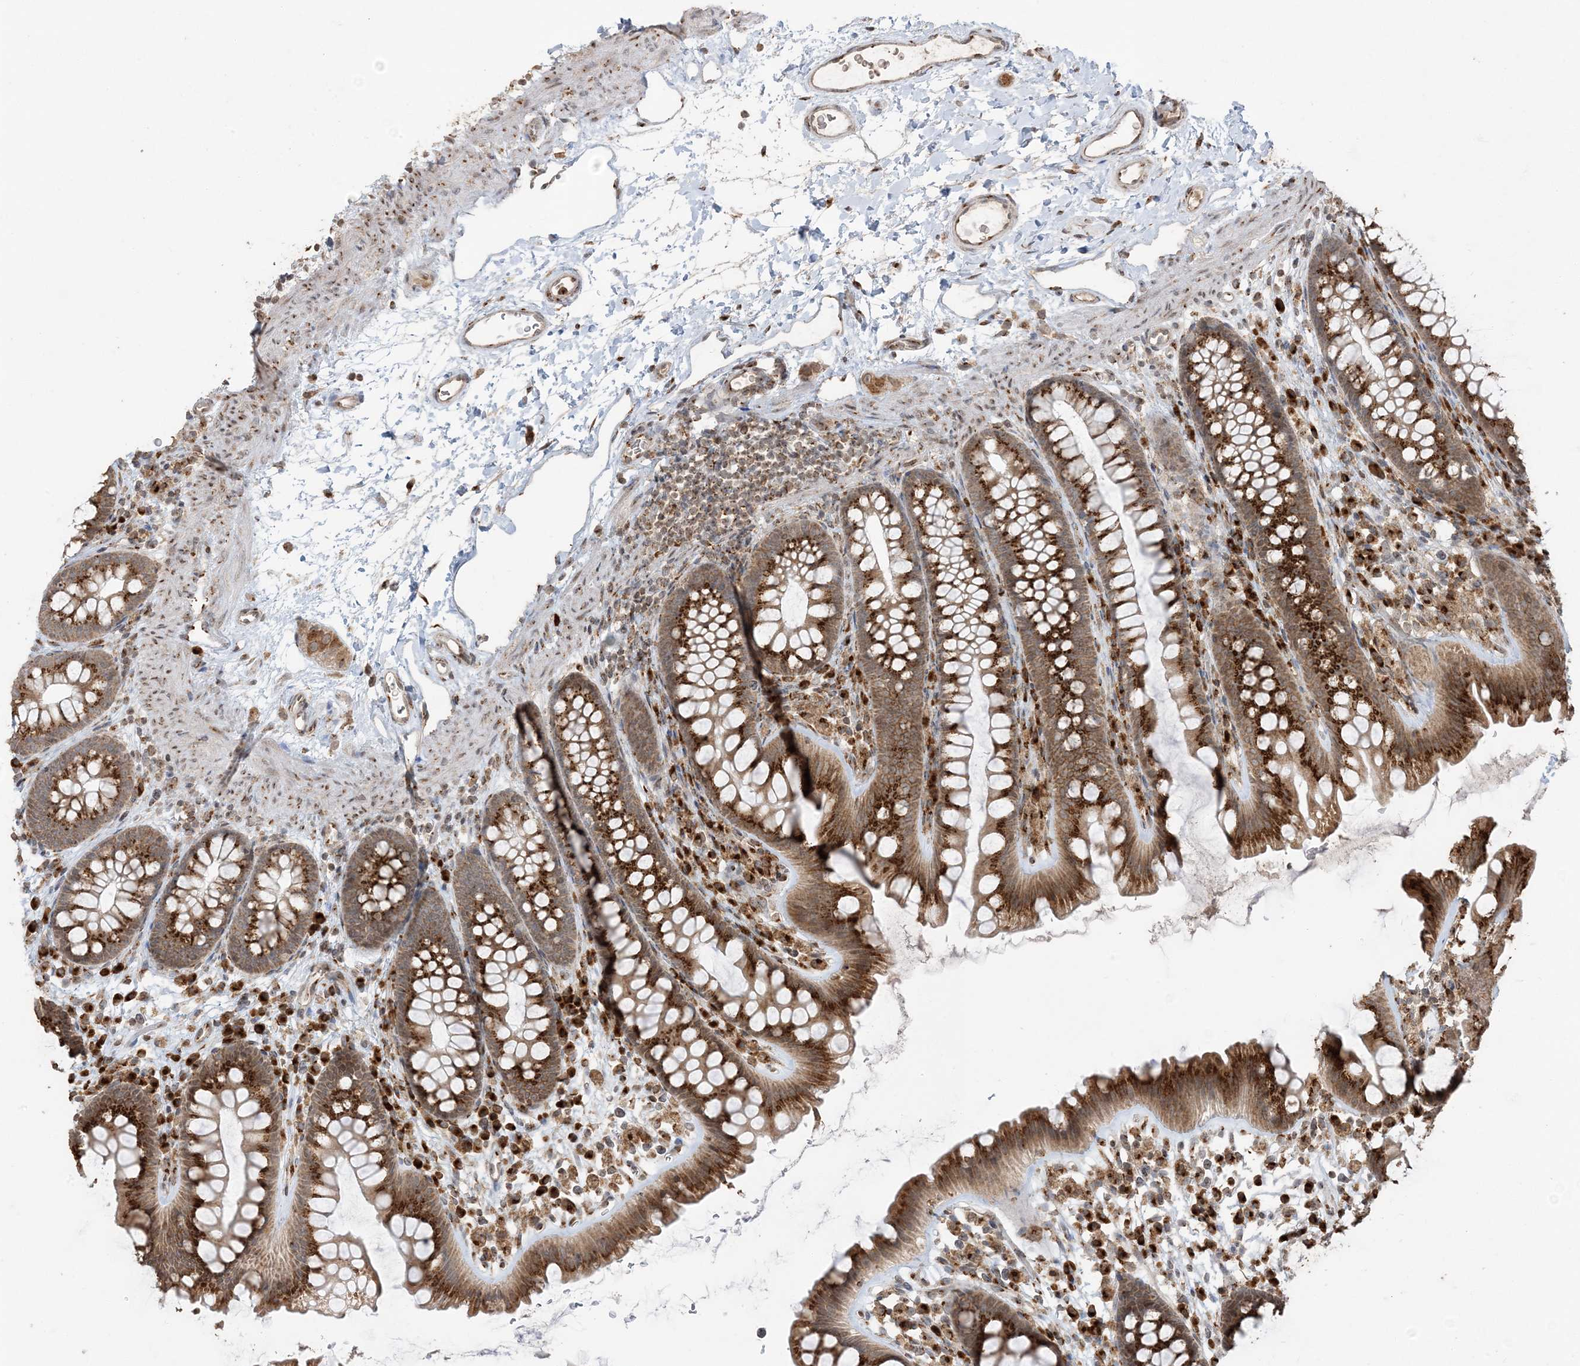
{"staining": {"intensity": "moderate", "quantity": ">75%", "location": "cytoplasmic/membranous"}, "tissue": "colon", "cell_type": "Endothelial cells", "image_type": "normal", "snomed": [{"axis": "morphology", "description": "Normal tissue, NOS"}, {"axis": "topography", "description": "Colon"}], "caption": "The image shows staining of benign colon, revealing moderate cytoplasmic/membranous protein staining (brown color) within endothelial cells. The staining was performed using DAB (3,3'-diaminobenzidine) to visualize the protein expression in brown, while the nuclei were stained in blue with hematoxylin (Magnification: 20x).", "gene": "RER1", "patient": {"sex": "female", "age": 62}}